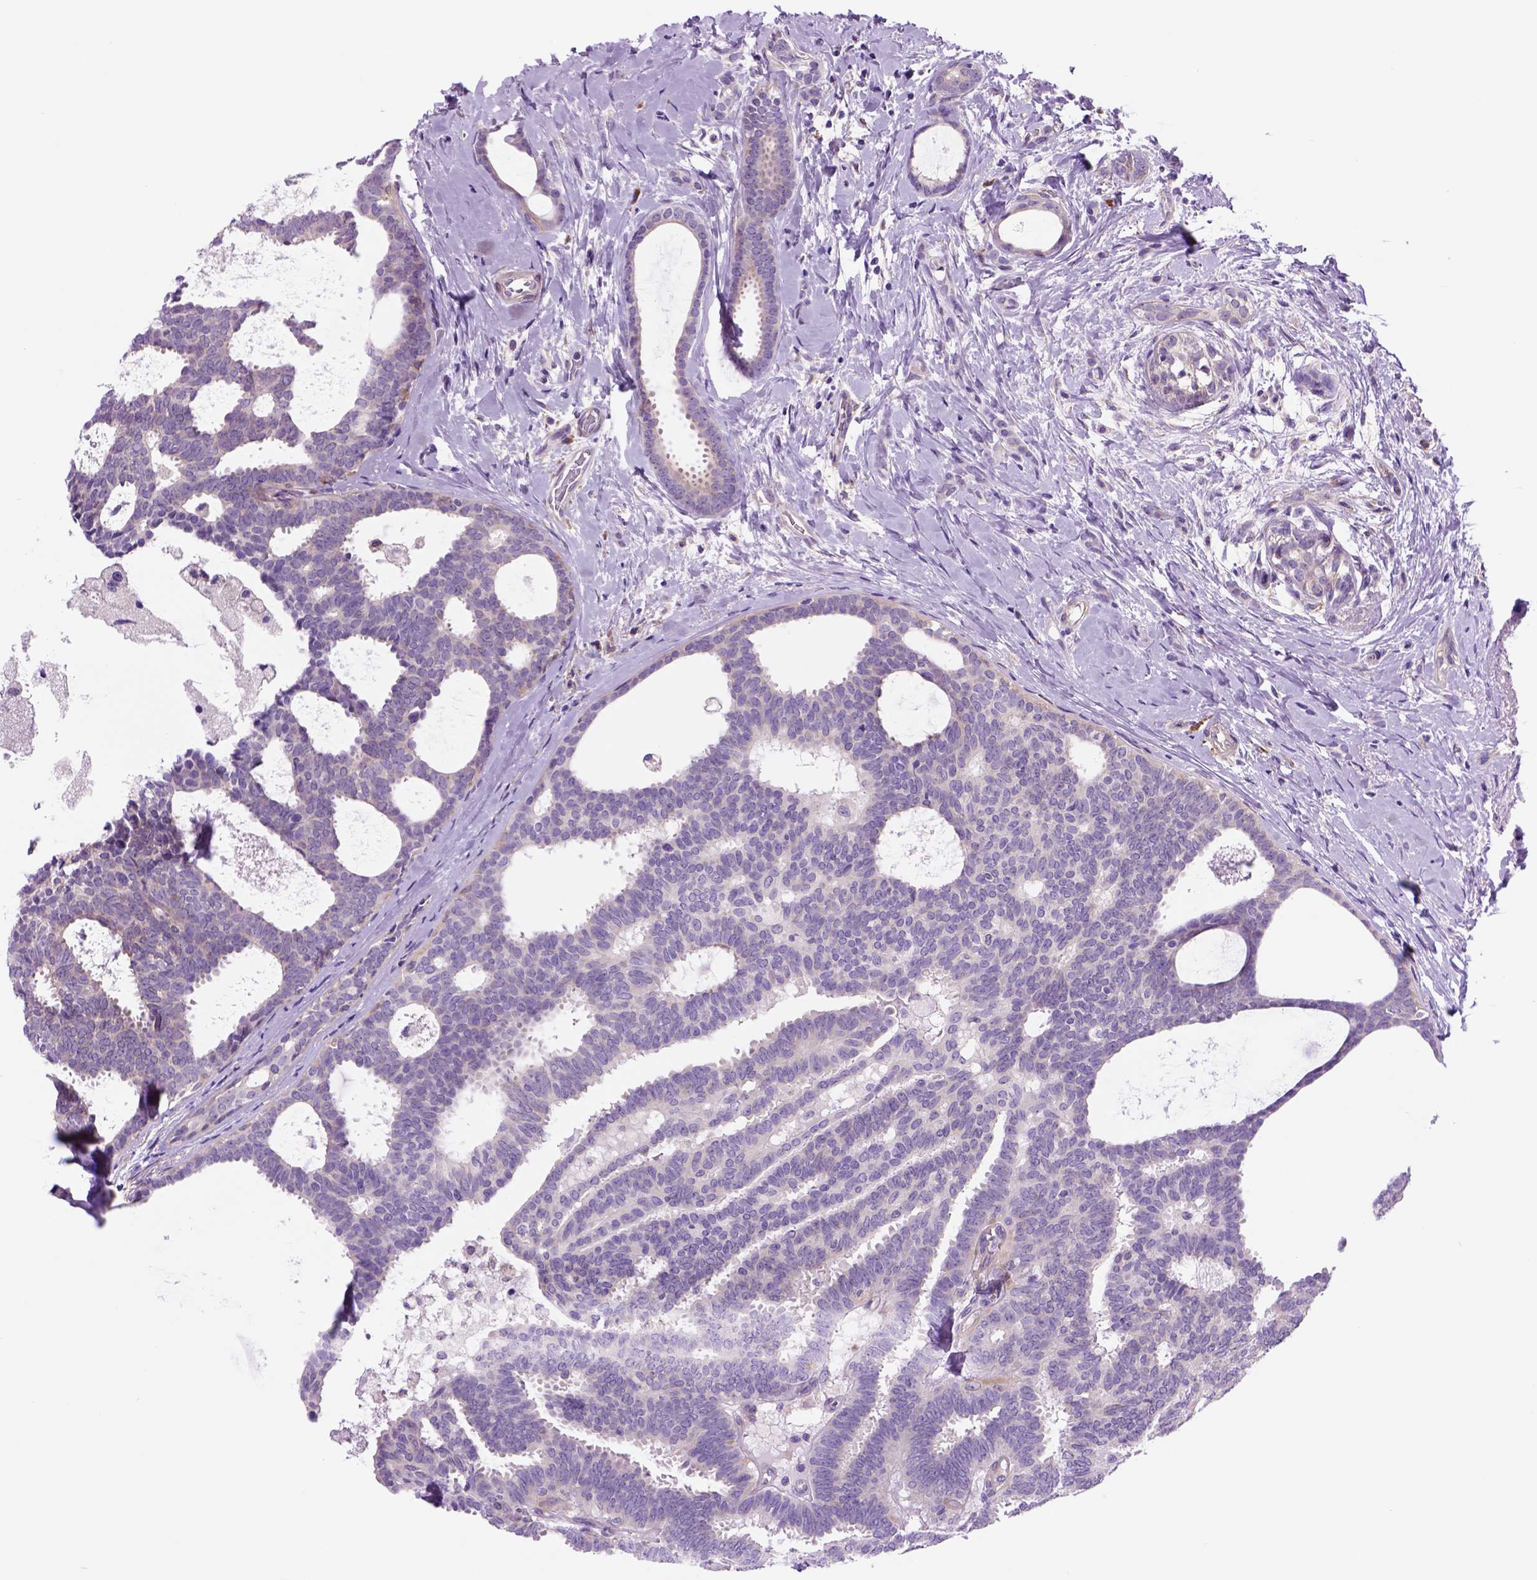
{"staining": {"intensity": "negative", "quantity": "none", "location": "none"}, "tissue": "breast cancer", "cell_type": "Tumor cells", "image_type": "cancer", "snomed": [{"axis": "morphology", "description": "Intraductal carcinoma, in situ"}, {"axis": "morphology", "description": "Duct carcinoma"}, {"axis": "morphology", "description": "Lobular carcinoma, in situ"}, {"axis": "topography", "description": "Breast"}], "caption": "Immunohistochemical staining of breast intraductal carcinoma exhibits no significant staining in tumor cells. The staining is performed using DAB (3,3'-diaminobenzidine) brown chromogen with nuclei counter-stained in using hematoxylin.", "gene": "PIAS3", "patient": {"sex": "female", "age": 44}}